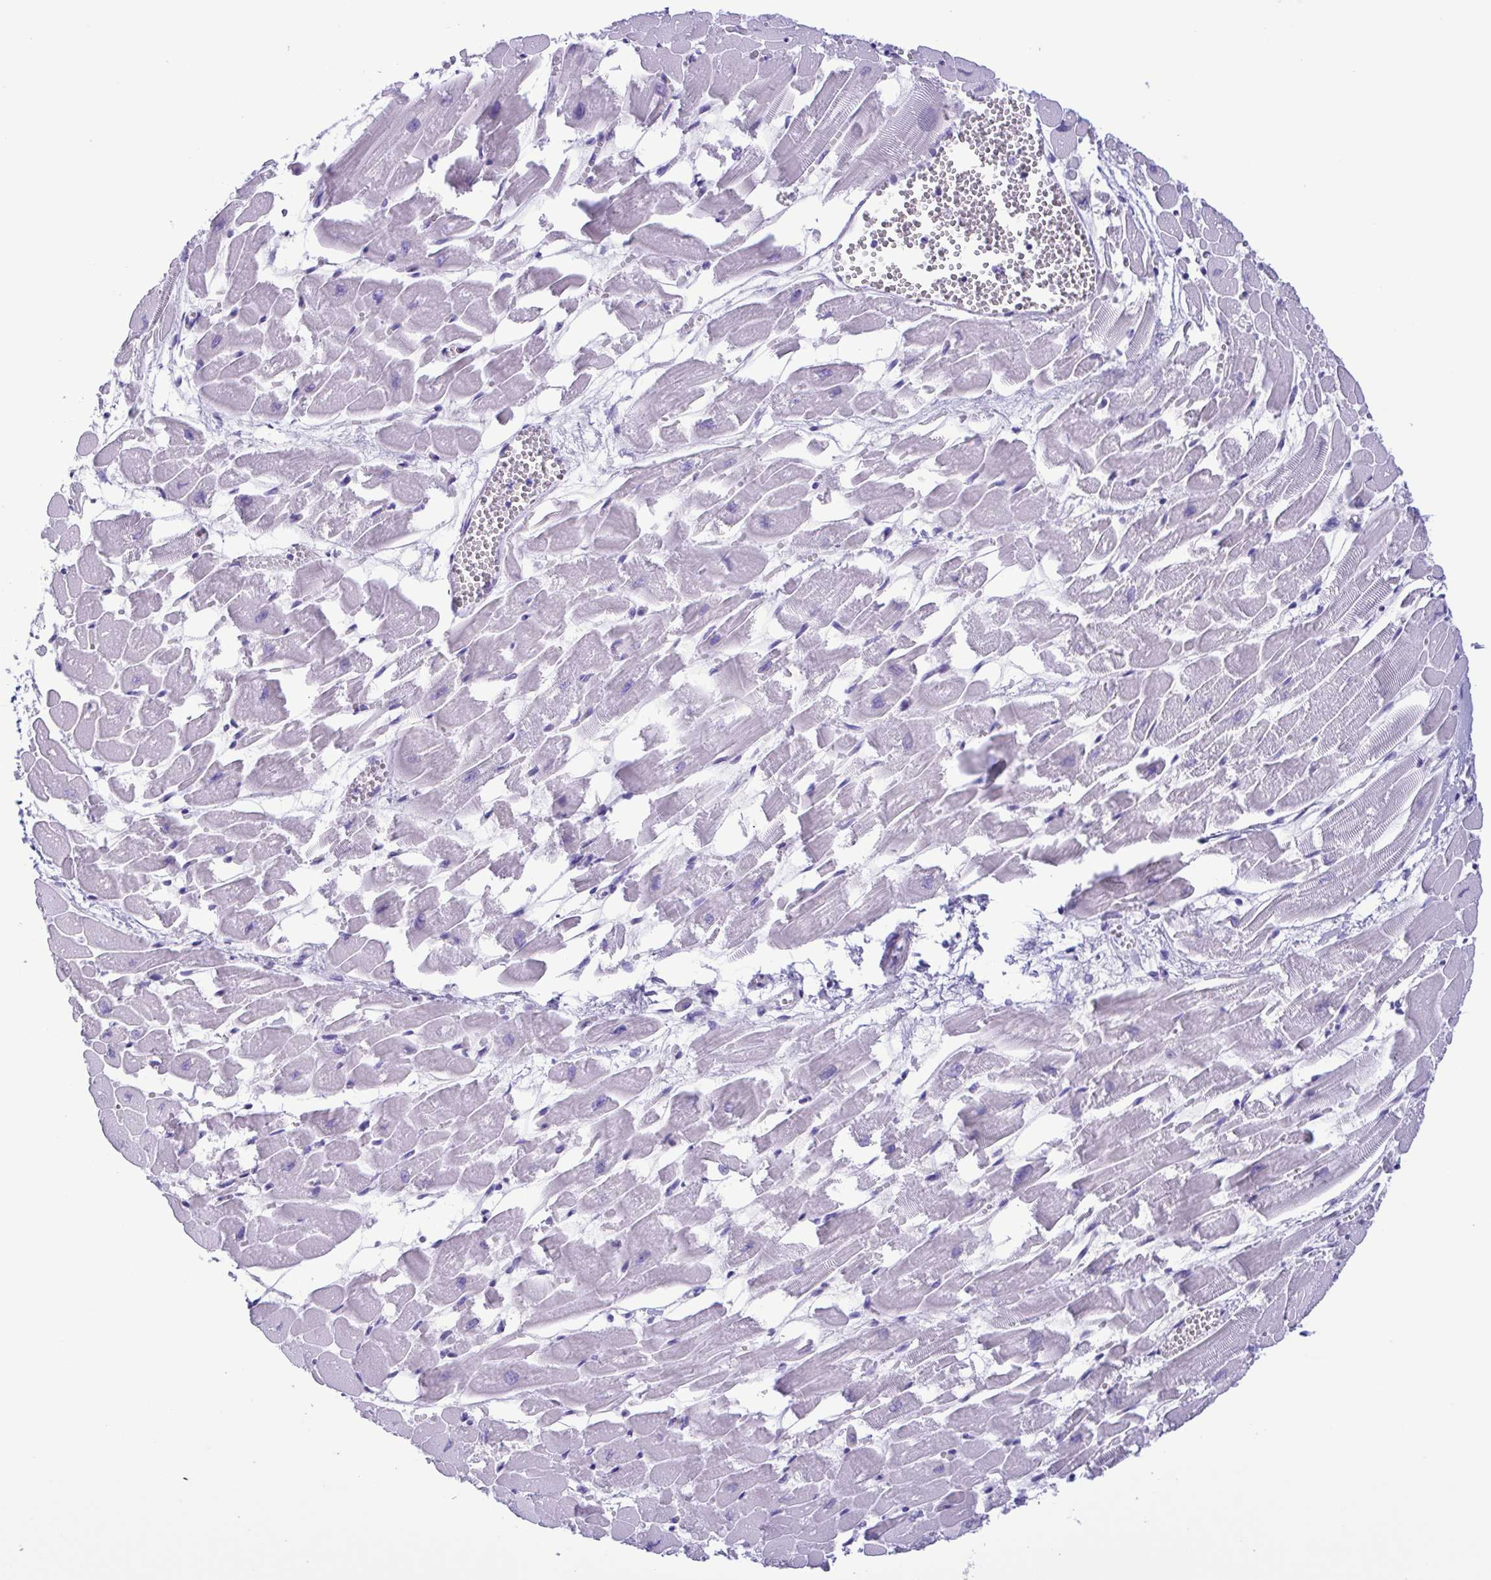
{"staining": {"intensity": "negative", "quantity": "none", "location": "none"}, "tissue": "heart muscle", "cell_type": "Cardiomyocytes", "image_type": "normal", "snomed": [{"axis": "morphology", "description": "Normal tissue, NOS"}, {"axis": "topography", "description": "Heart"}], "caption": "Immunohistochemical staining of normal heart muscle demonstrates no significant expression in cardiomyocytes. The staining was performed using DAB to visualize the protein expression in brown, while the nuclei were stained in blue with hematoxylin (Magnification: 20x).", "gene": "TSPY10", "patient": {"sex": "female", "age": 52}}